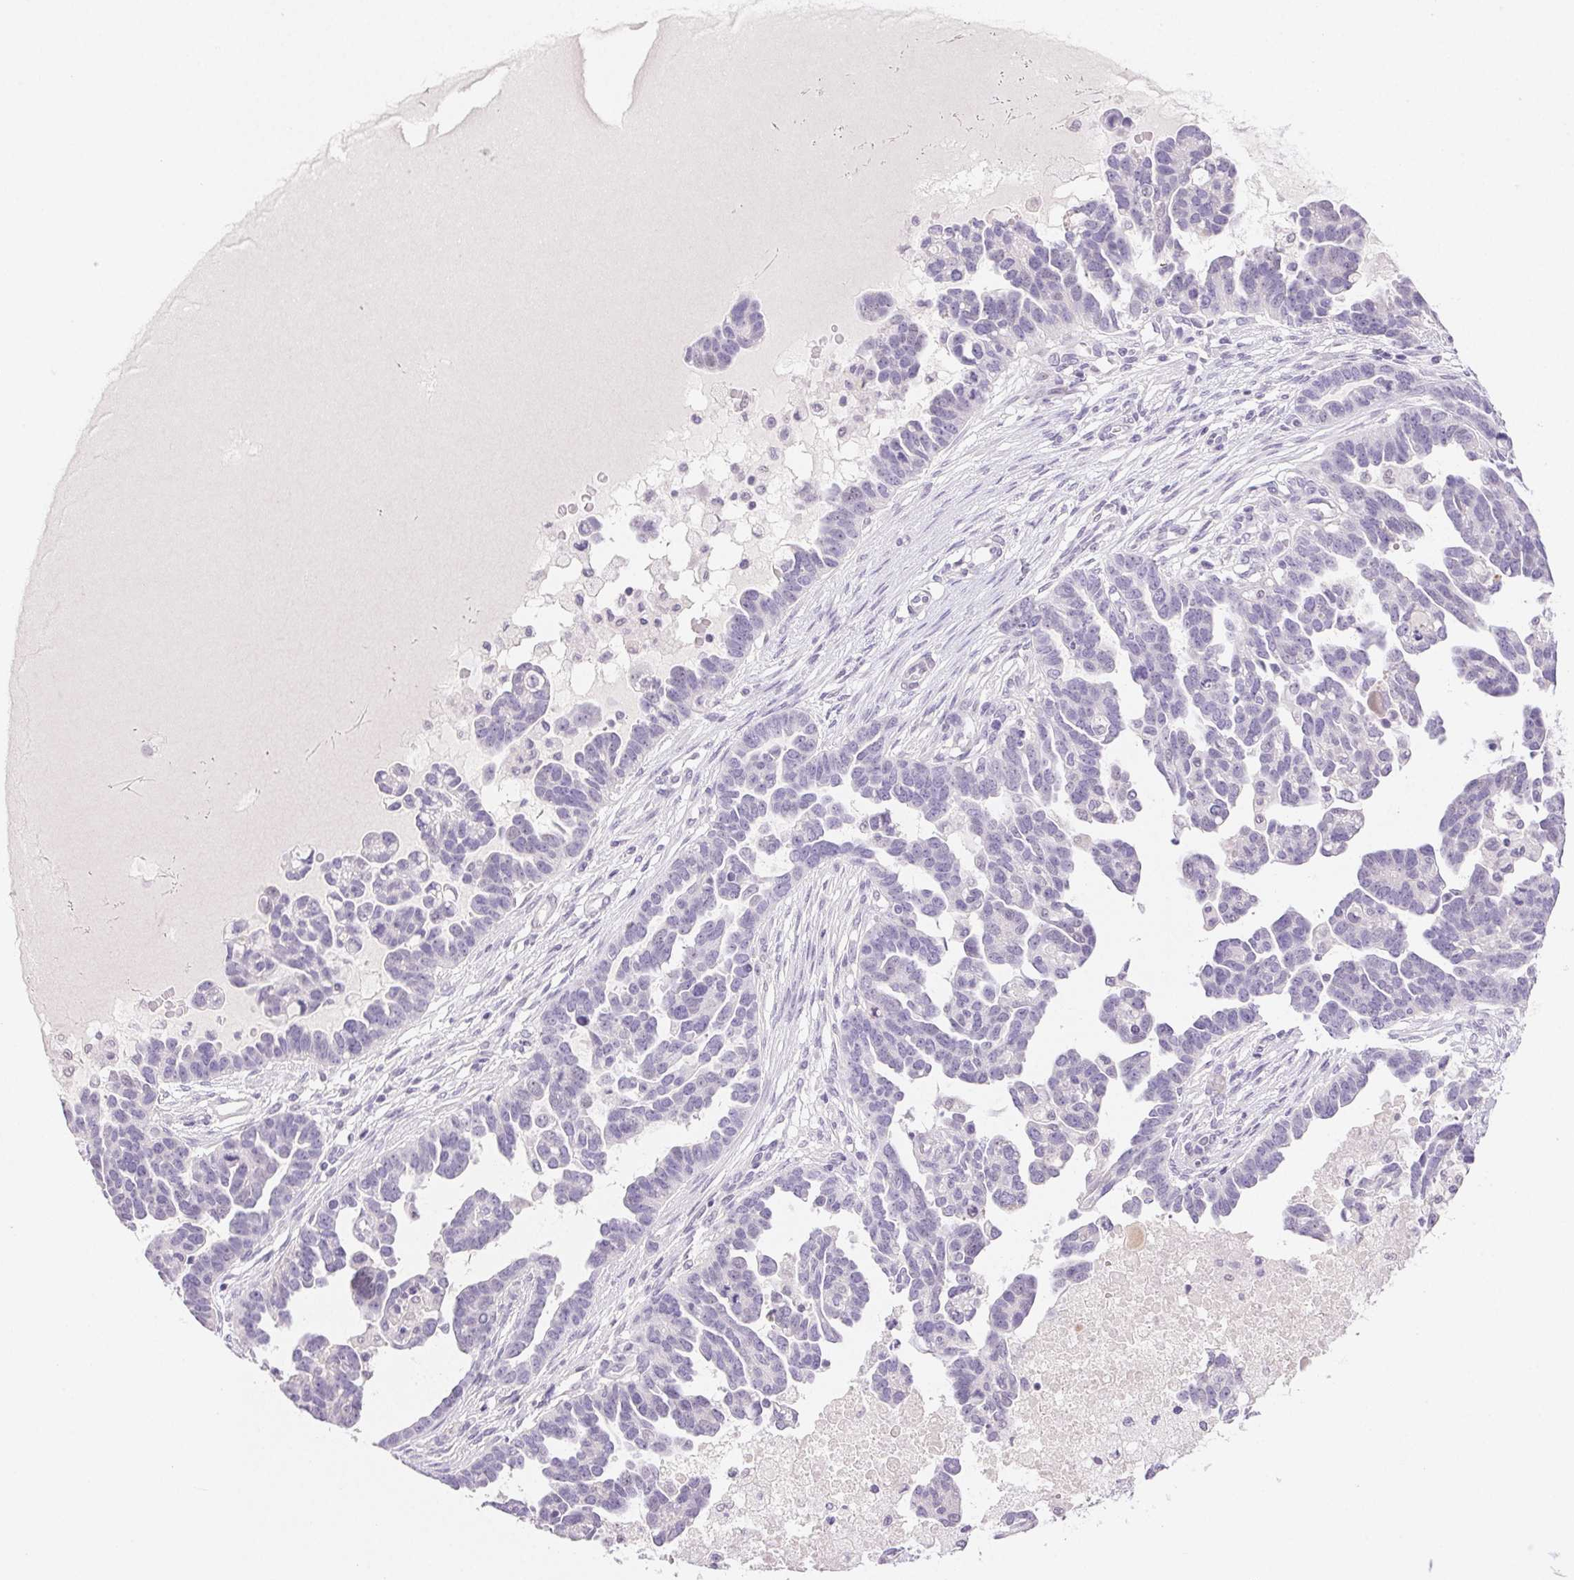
{"staining": {"intensity": "negative", "quantity": "none", "location": "none"}, "tissue": "ovarian cancer", "cell_type": "Tumor cells", "image_type": "cancer", "snomed": [{"axis": "morphology", "description": "Cystadenocarcinoma, serous, NOS"}, {"axis": "topography", "description": "Ovary"}], "caption": "Immunohistochemistry (IHC) photomicrograph of ovarian cancer (serous cystadenocarcinoma) stained for a protein (brown), which shows no staining in tumor cells.", "gene": "BPIFB2", "patient": {"sex": "female", "age": 54}}